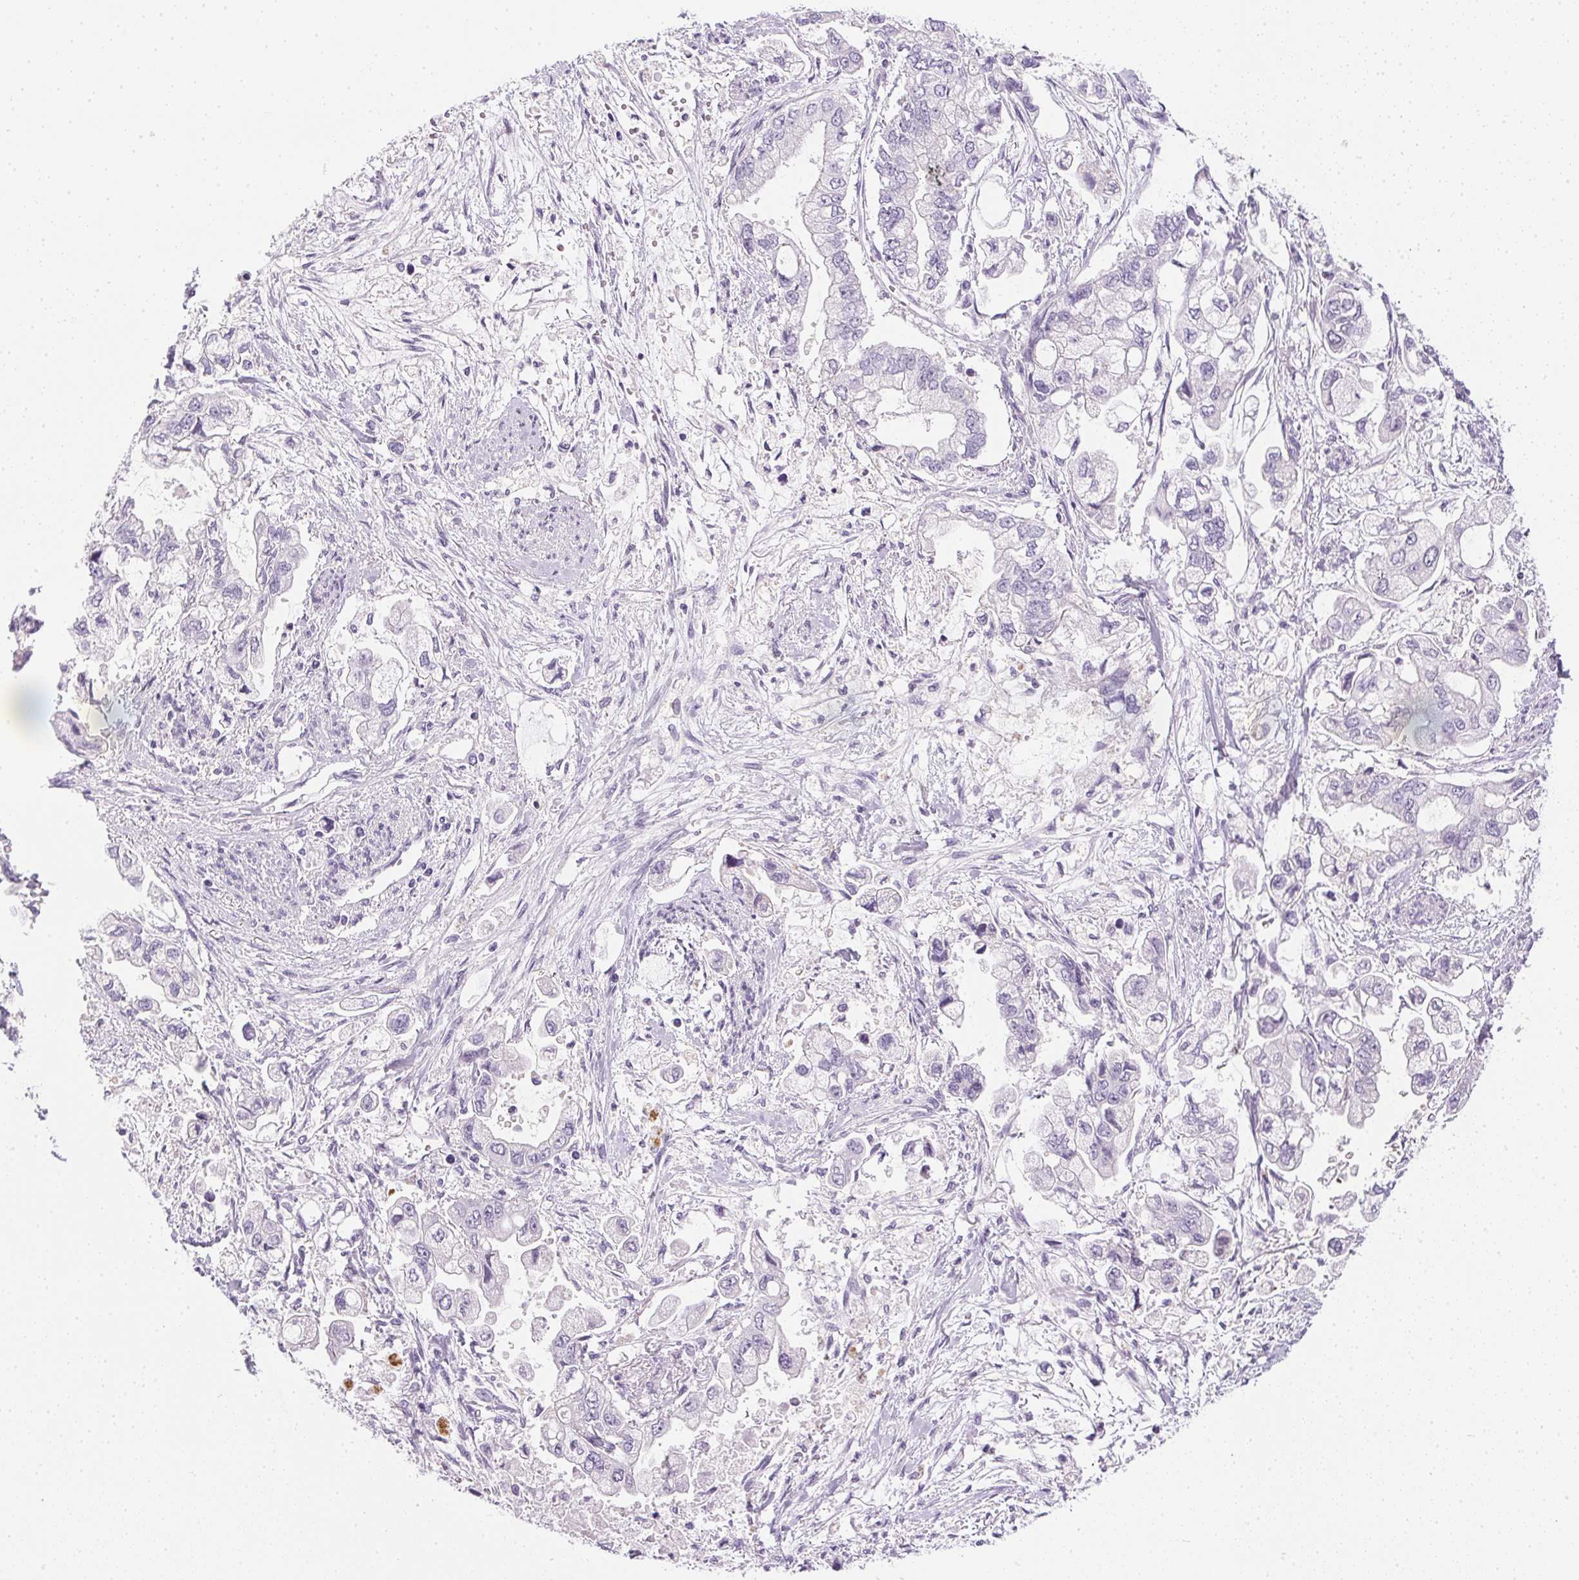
{"staining": {"intensity": "negative", "quantity": "none", "location": "none"}, "tissue": "stomach cancer", "cell_type": "Tumor cells", "image_type": "cancer", "snomed": [{"axis": "morphology", "description": "Normal tissue, NOS"}, {"axis": "morphology", "description": "Adenocarcinoma, NOS"}, {"axis": "topography", "description": "Stomach"}], "caption": "DAB (3,3'-diaminobenzidine) immunohistochemical staining of stomach adenocarcinoma displays no significant staining in tumor cells.", "gene": "GSDMC", "patient": {"sex": "male", "age": 62}}